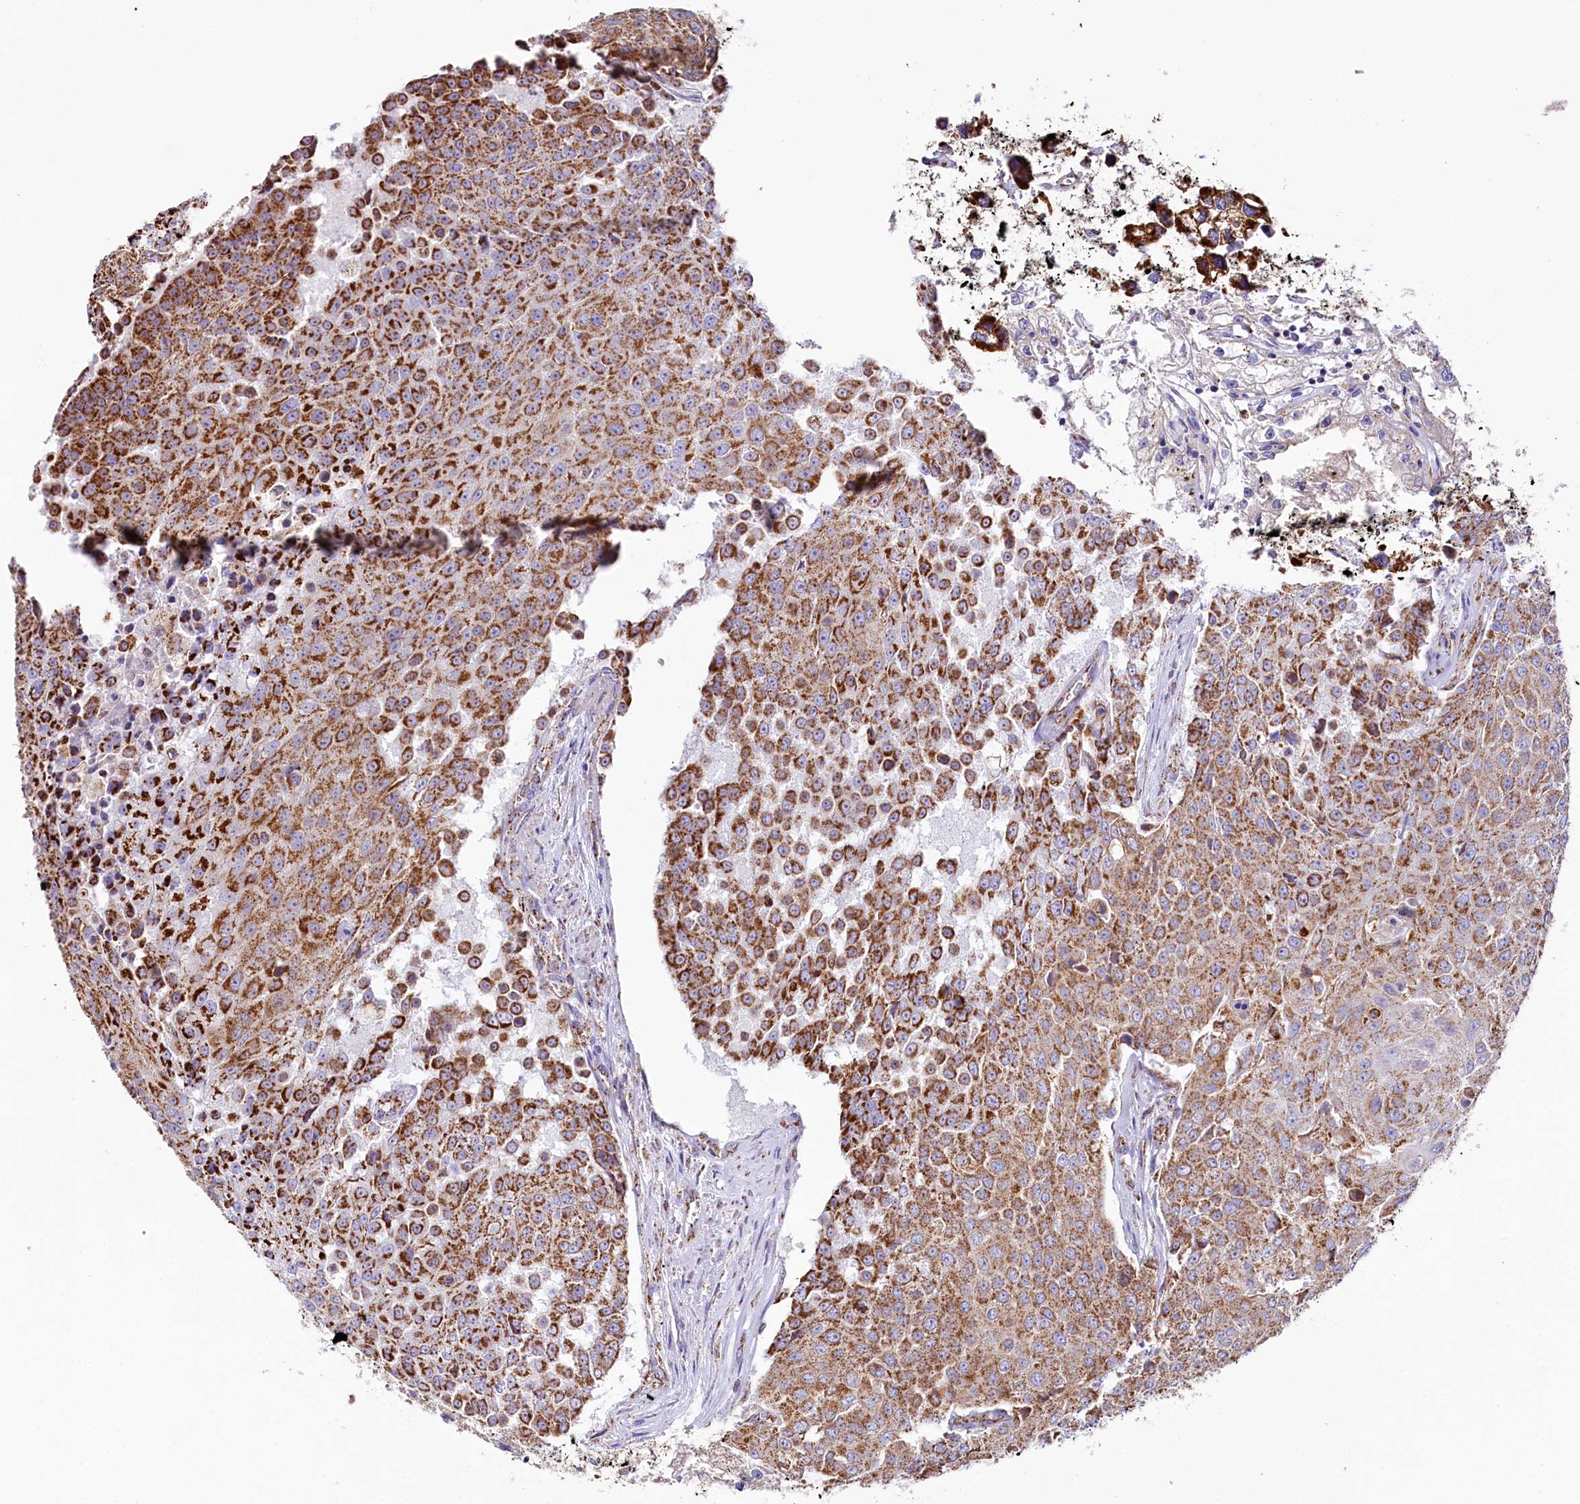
{"staining": {"intensity": "strong", "quantity": ">75%", "location": "cytoplasmic/membranous"}, "tissue": "urothelial cancer", "cell_type": "Tumor cells", "image_type": "cancer", "snomed": [{"axis": "morphology", "description": "Urothelial carcinoma, High grade"}, {"axis": "topography", "description": "Urinary bladder"}], "caption": "A brown stain labels strong cytoplasmic/membranous staining of a protein in human urothelial cancer tumor cells.", "gene": "APLP2", "patient": {"sex": "female", "age": 63}}